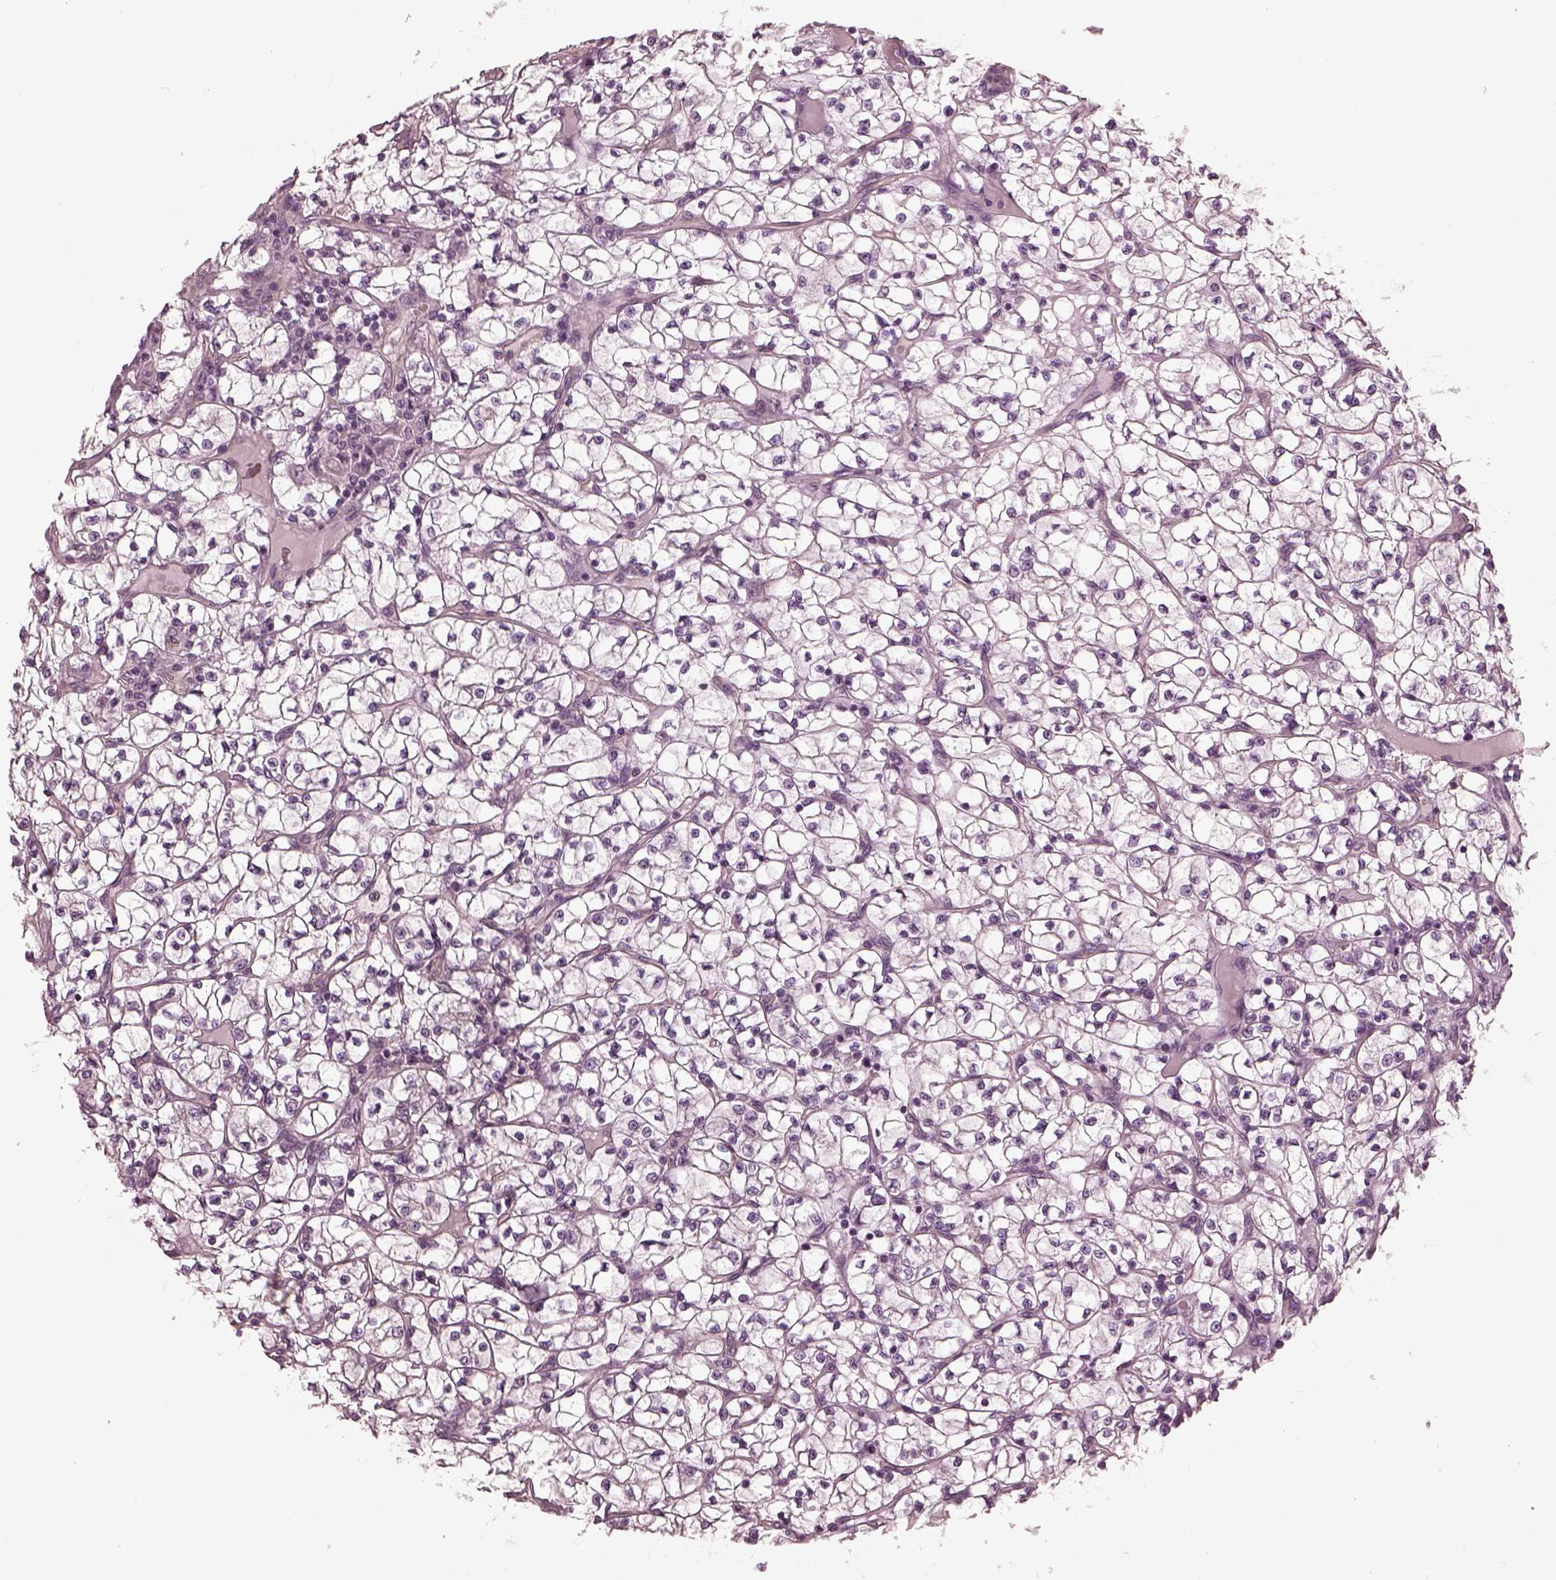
{"staining": {"intensity": "negative", "quantity": "none", "location": "none"}, "tissue": "renal cancer", "cell_type": "Tumor cells", "image_type": "cancer", "snomed": [{"axis": "morphology", "description": "Adenocarcinoma, NOS"}, {"axis": "topography", "description": "Kidney"}], "caption": "Tumor cells show no significant protein expression in adenocarcinoma (renal).", "gene": "ODAD1", "patient": {"sex": "female", "age": 64}}